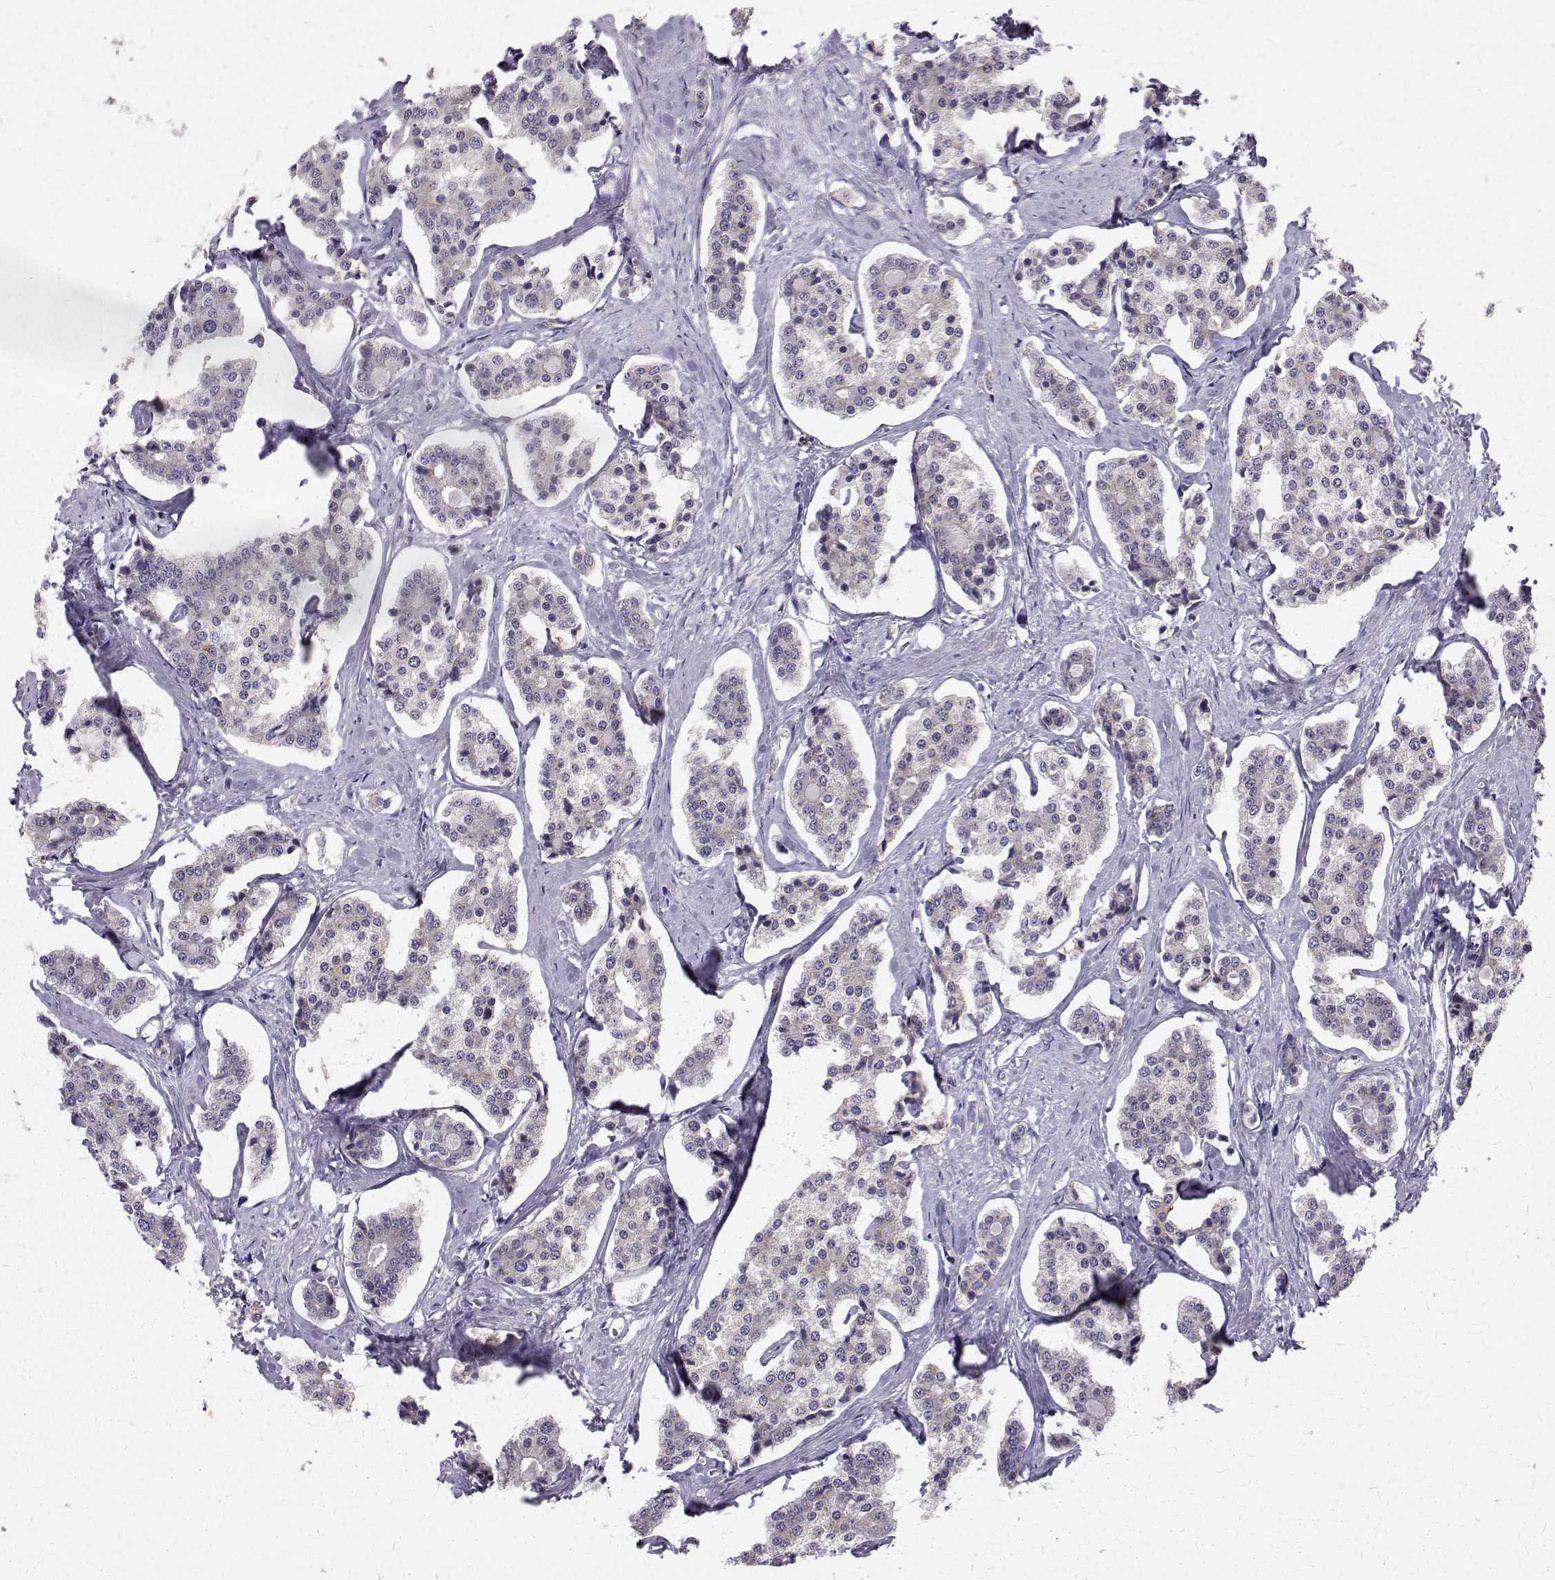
{"staining": {"intensity": "negative", "quantity": "none", "location": "none"}, "tissue": "carcinoid", "cell_type": "Tumor cells", "image_type": "cancer", "snomed": [{"axis": "morphology", "description": "Carcinoid, malignant, NOS"}, {"axis": "topography", "description": "Small intestine"}], "caption": "There is no significant expression in tumor cells of carcinoid (malignant). (Stains: DAB IHC with hematoxylin counter stain, Microscopy: brightfield microscopy at high magnification).", "gene": "ARFGAP1", "patient": {"sex": "female", "age": 65}}